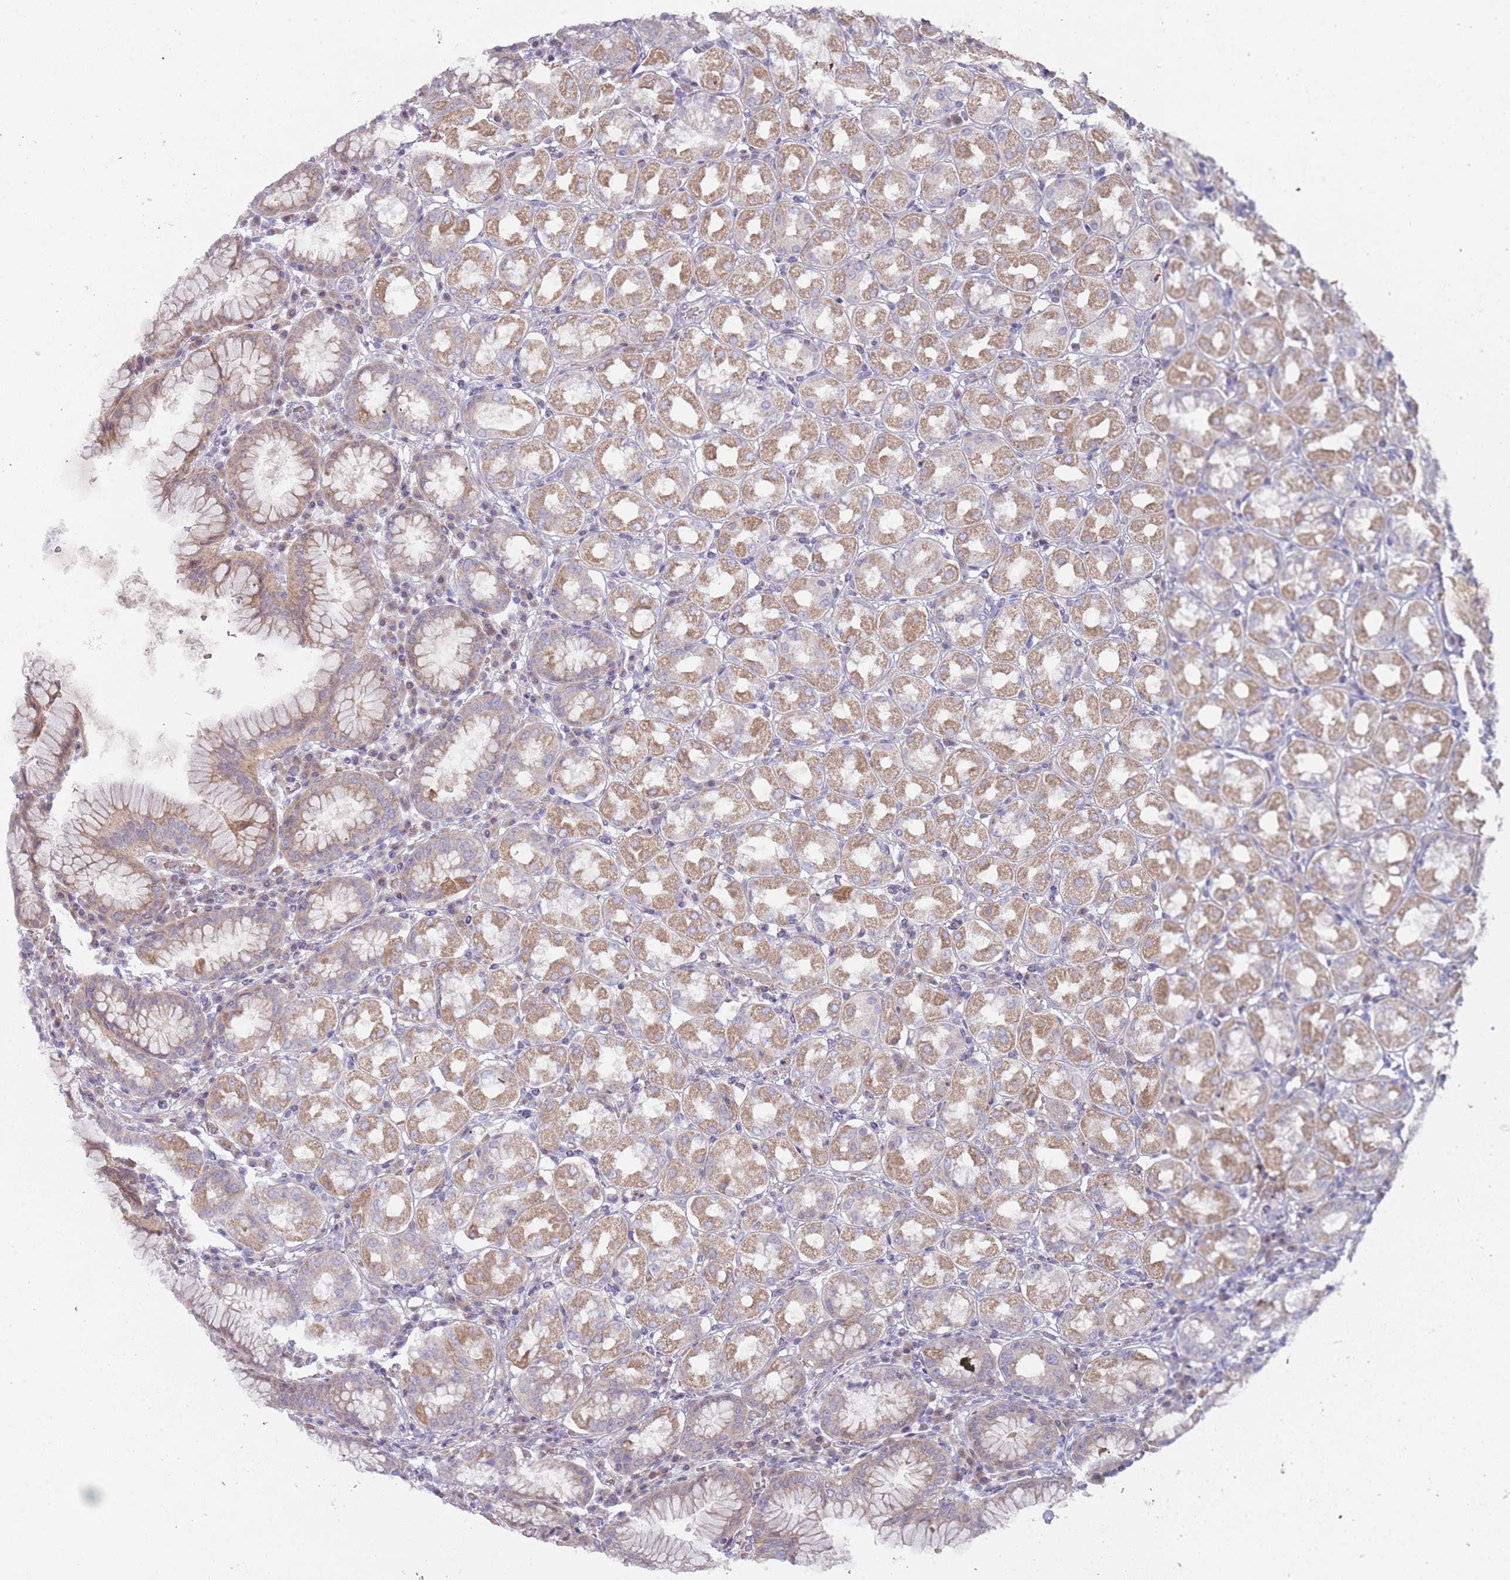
{"staining": {"intensity": "moderate", "quantity": "25%-75%", "location": "cytoplasmic/membranous"}, "tissue": "stomach", "cell_type": "Glandular cells", "image_type": "normal", "snomed": [{"axis": "morphology", "description": "Normal tissue, NOS"}, {"axis": "topography", "description": "Stomach"}, {"axis": "topography", "description": "Stomach, lower"}], "caption": "This photomicrograph demonstrates immunohistochemistry (IHC) staining of normal human stomach, with medium moderate cytoplasmic/membranous expression in approximately 25%-75% of glandular cells.", "gene": "PRAC1", "patient": {"sex": "female", "age": 56}}